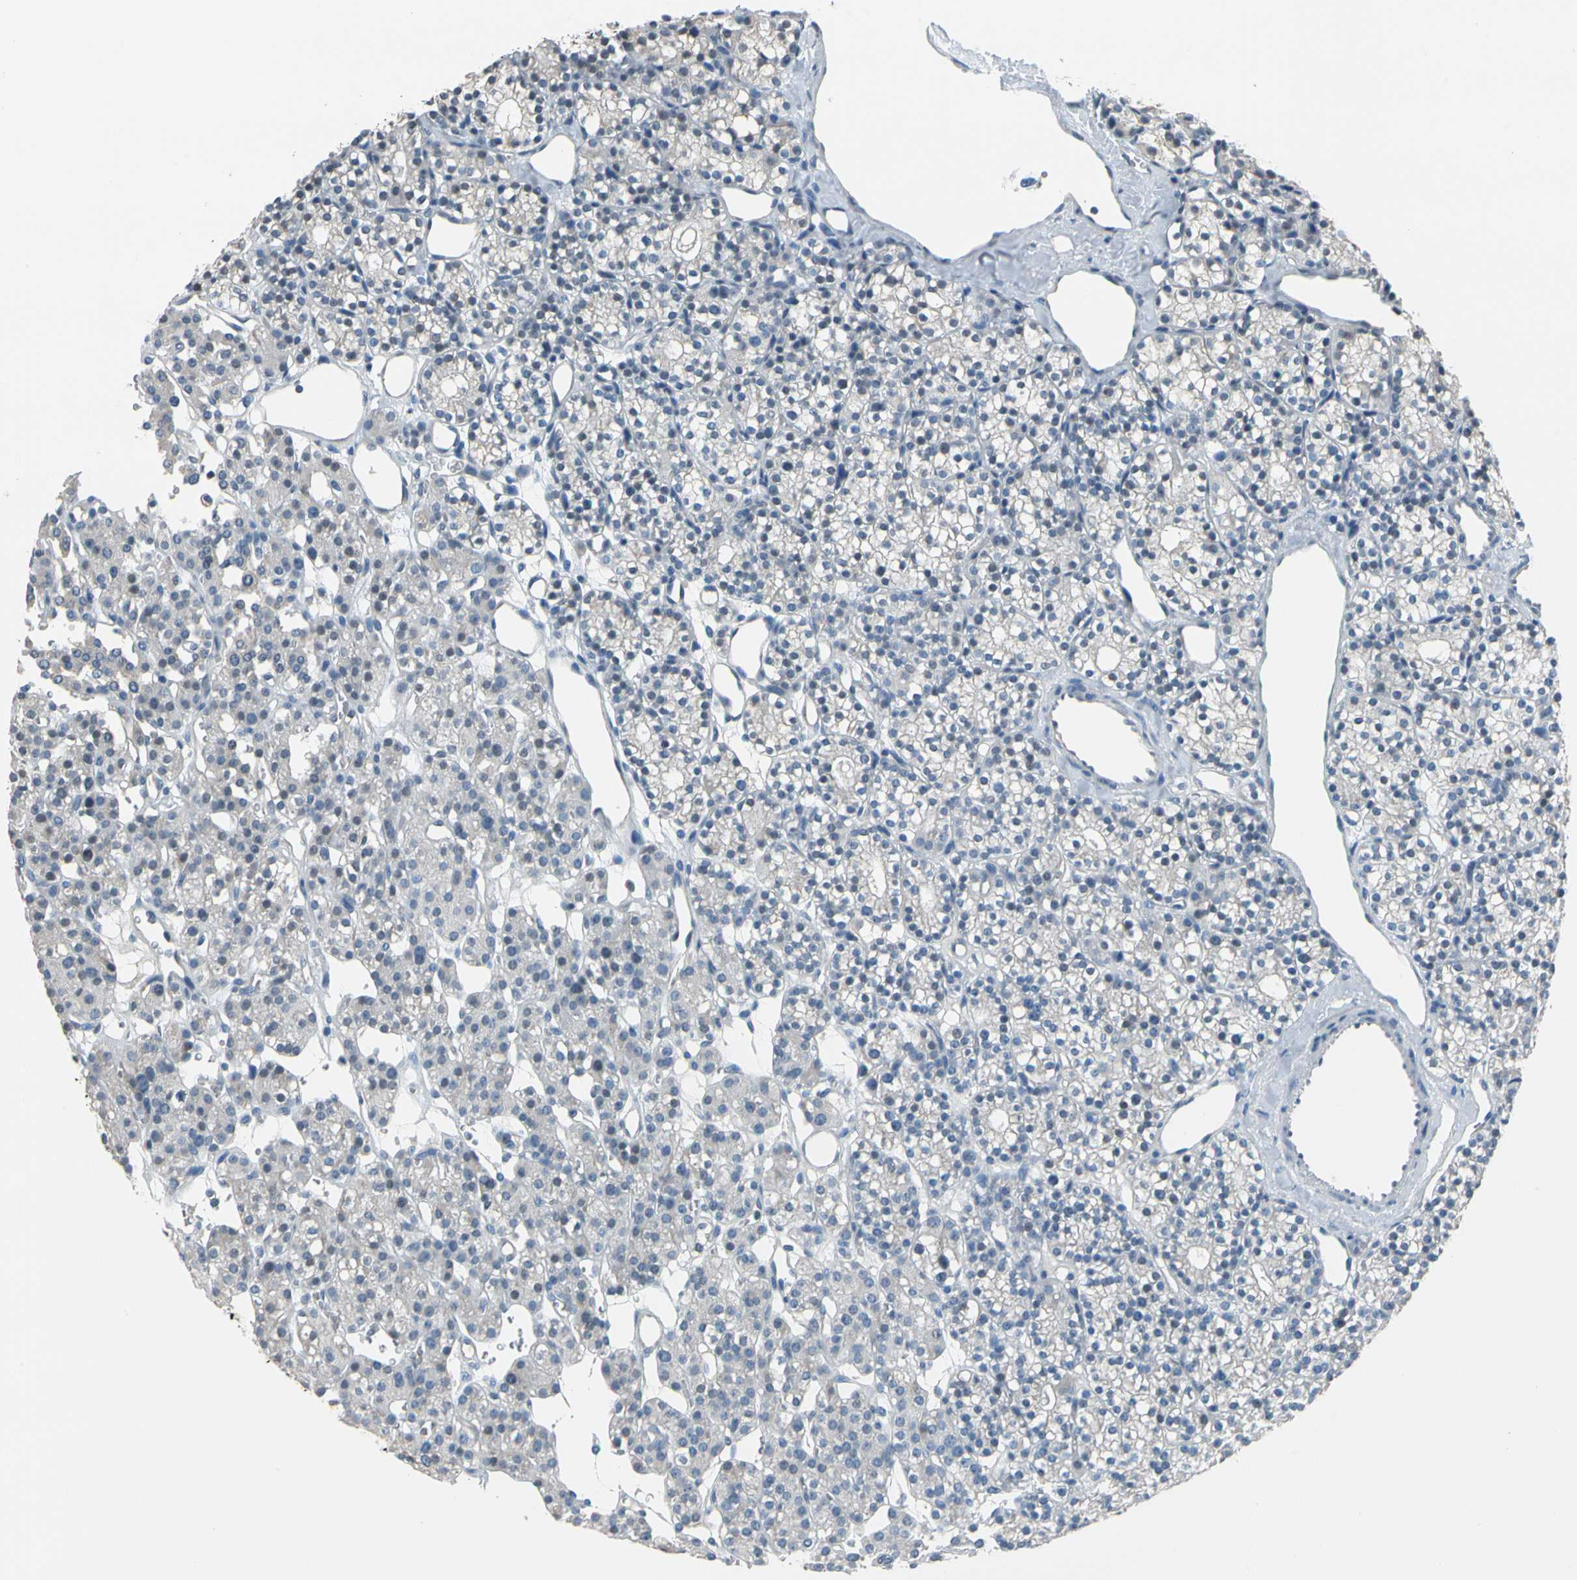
{"staining": {"intensity": "weak", "quantity": "<25%", "location": "cytoplasmic/membranous"}, "tissue": "parathyroid gland", "cell_type": "Glandular cells", "image_type": "normal", "snomed": [{"axis": "morphology", "description": "Normal tissue, NOS"}, {"axis": "topography", "description": "Parathyroid gland"}], "caption": "High magnification brightfield microscopy of benign parathyroid gland stained with DAB (3,3'-diaminobenzidine) (brown) and counterstained with hematoxylin (blue): glandular cells show no significant expression. Brightfield microscopy of immunohistochemistry stained with DAB (brown) and hematoxylin (blue), captured at high magnification.", "gene": "STK40", "patient": {"sex": "female", "age": 64}}